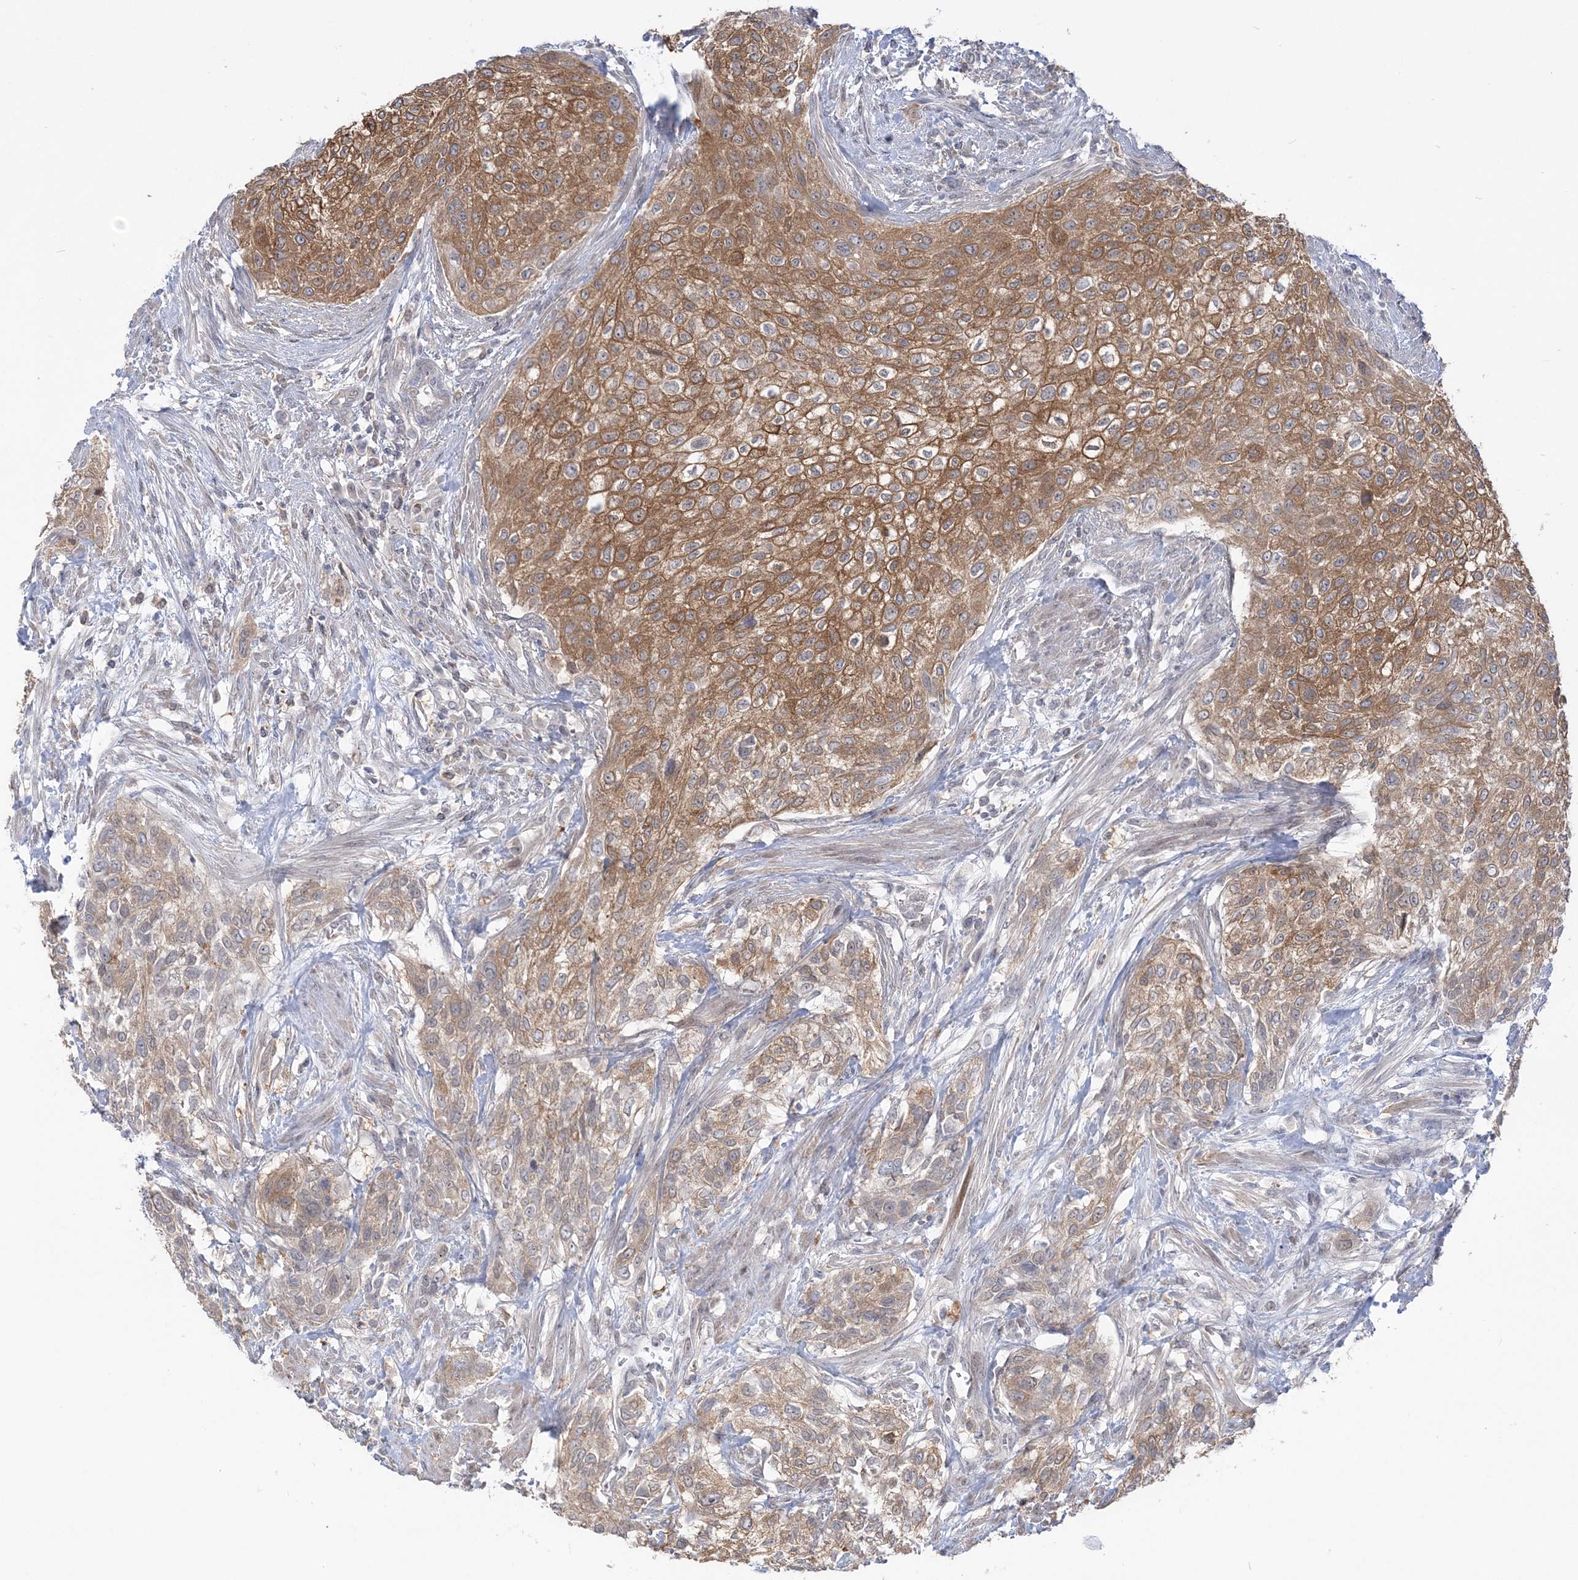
{"staining": {"intensity": "moderate", "quantity": ">75%", "location": "cytoplasmic/membranous"}, "tissue": "urothelial cancer", "cell_type": "Tumor cells", "image_type": "cancer", "snomed": [{"axis": "morphology", "description": "Urothelial carcinoma, High grade"}, {"axis": "topography", "description": "Urinary bladder"}], "caption": "Immunohistochemistry (DAB (3,3'-diaminobenzidine)) staining of human high-grade urothelial carcinoma displays moderate cytoplasmic/membranous protein expression in about >75% of tumor cells.", "gene": "THADA", "patient": {"sex": "male", "age": 35}}